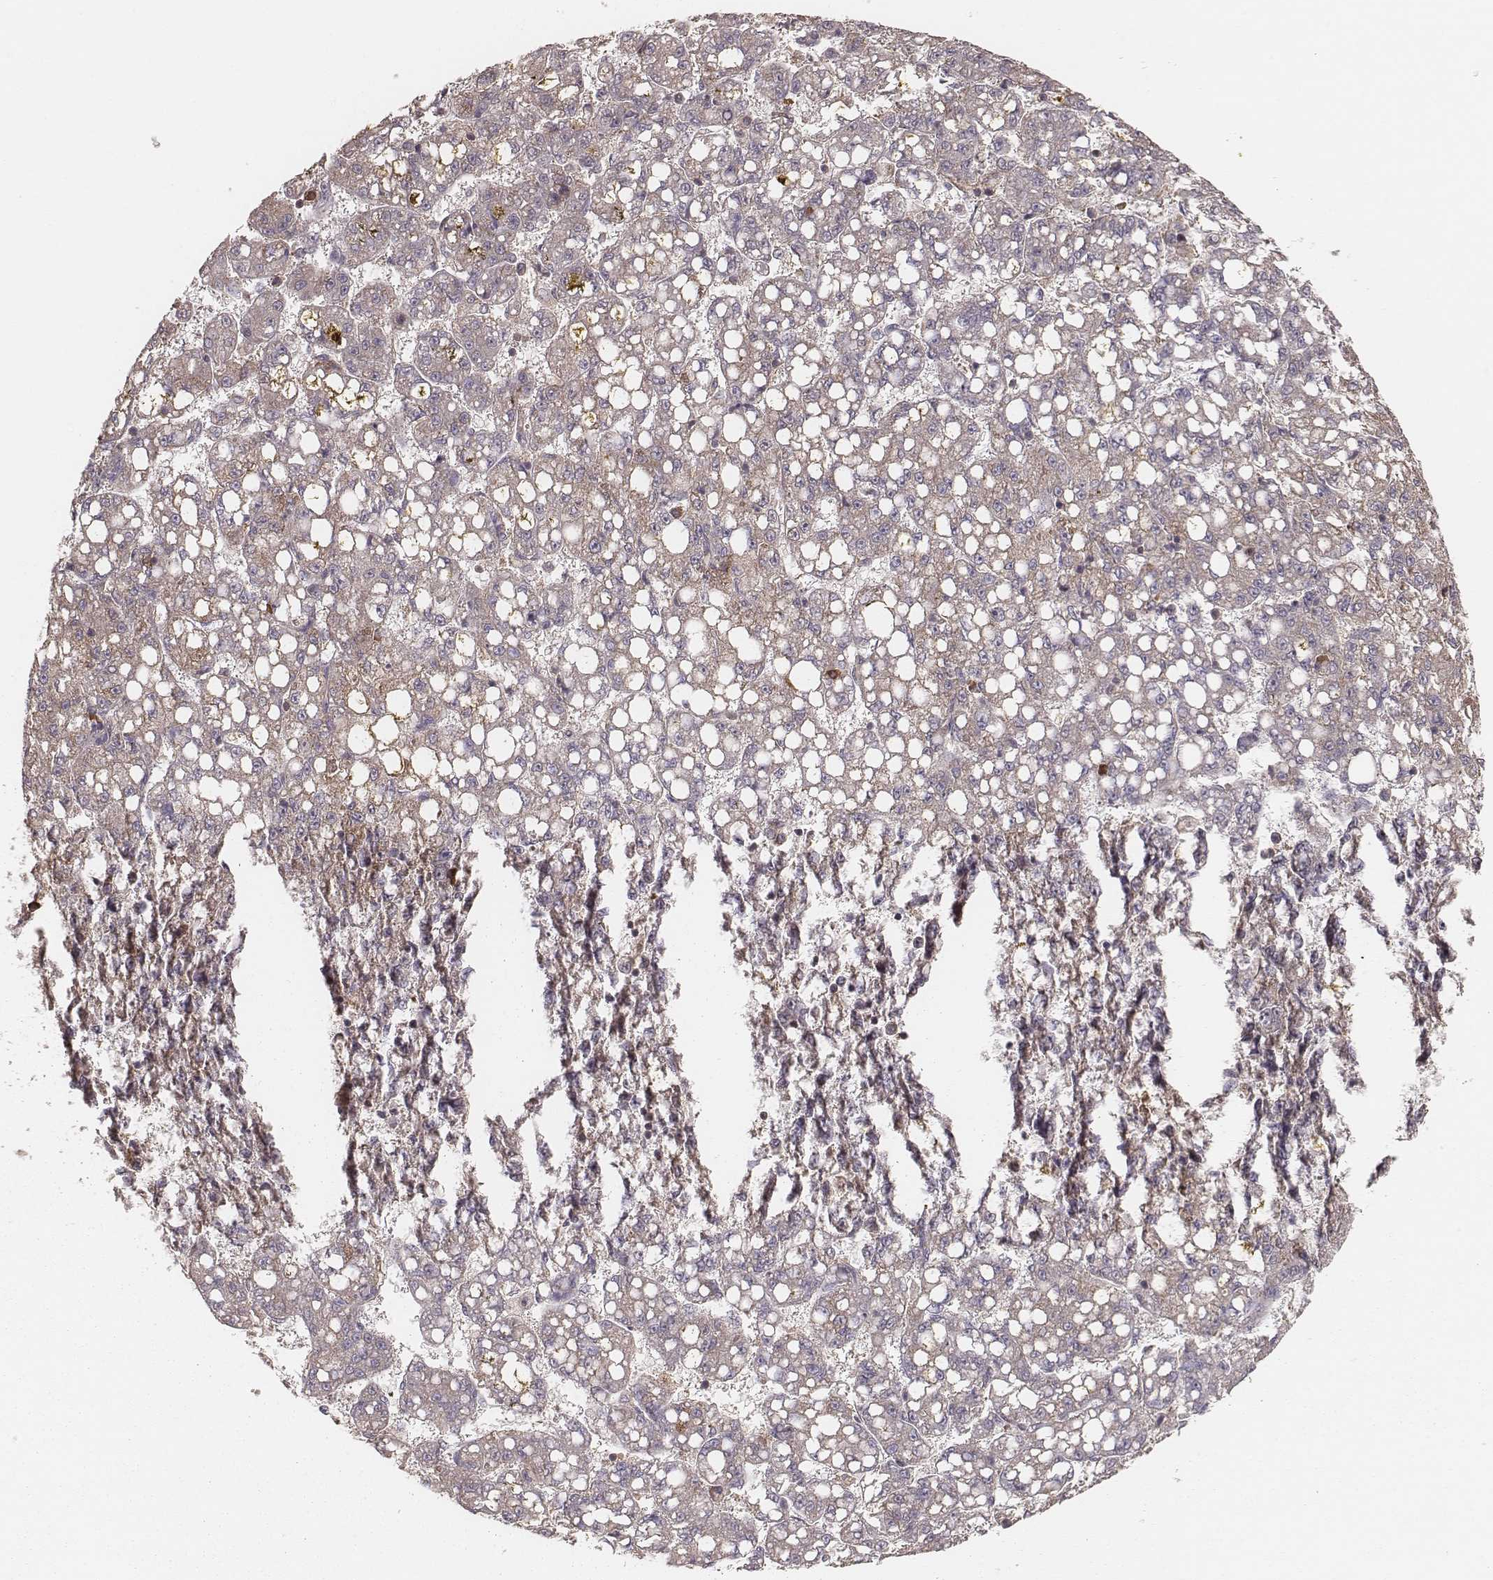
{"staining": {"intensity": "weak", "quantity": "25%-75%", "location": "cytoplasmic/membranous"}, "tissue": "liver cancer", "cell_type": "Tumor cells", "image_type": "cancer", "snomed": [{"axis": "morphology", "description": "Carcinoma, Hepatocellular, NOS"}, {"axis": "topography", "description": "Liver"}], "caption": "This photomicrograph displays immunohistochemistry (IHC) staining of human liver cancer, with low weak cytoplasmic/membranous positivity in approximately 25%-75% of tumor cells.", "gene": "CARS1", "patient": {"sex": "female", "age": 65}}